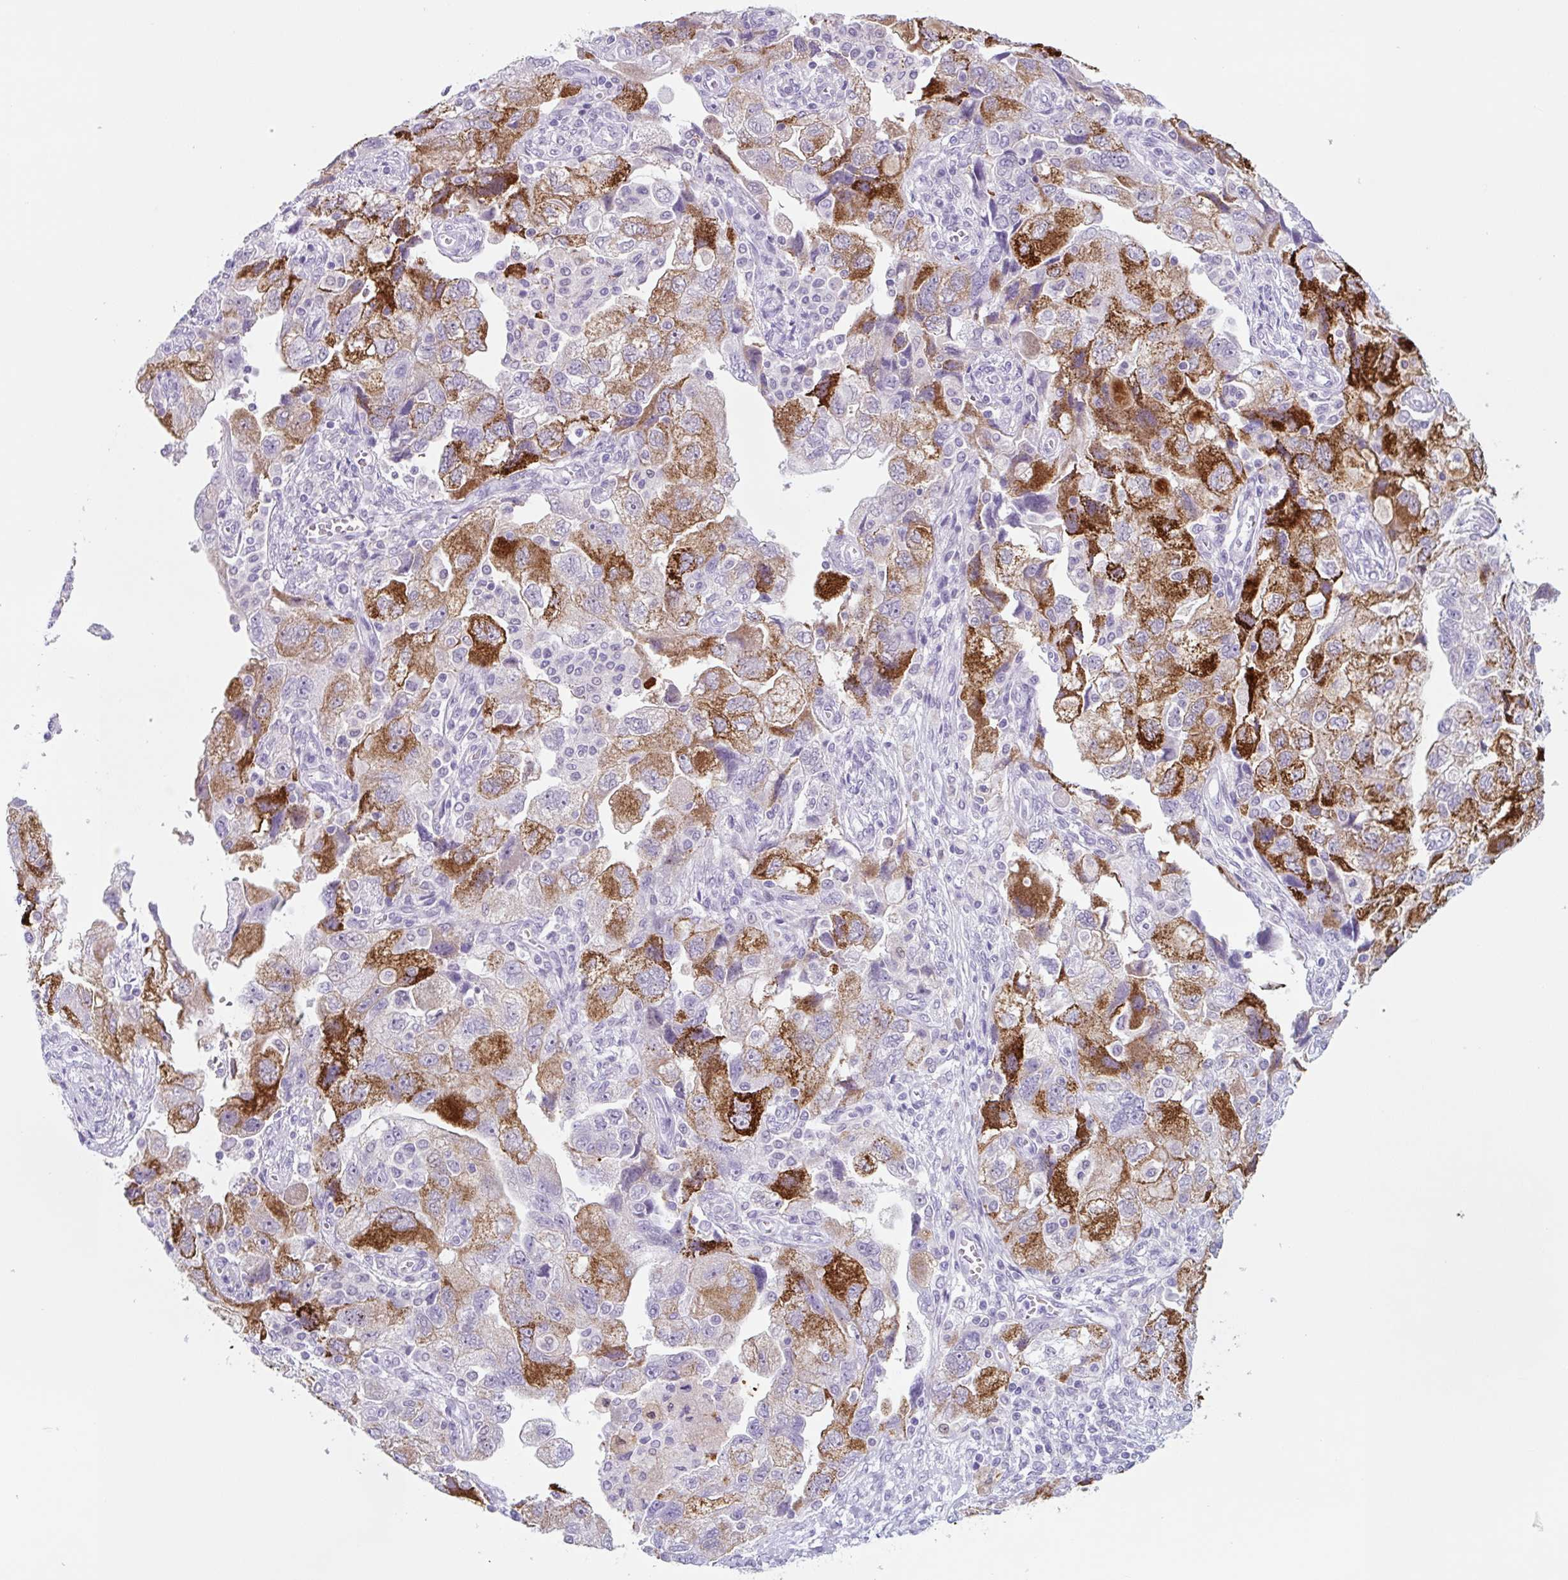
{"staining": {"intensity": "strong", "quantity": "25%-75%", "location": "cytoplasmic/membranous"}, "tissue": "ovarian cancer", "cell_type": "Tumor cells", "image_type": "cancer", "snomed": [{"axis": "morphology", "description": "Carcinoma, NOS"}, {"axis": "morphology", "description": "Cystadenocarcinoma, serous, NOS"}, {"axis": "topography", "description": "Ovary"}], "caption": "Protein staining shows strong cytoplasmic/membranous expression in approximately 25%-75% of tumor cells in ovarian carcinoma.", "gene": "TNFRSF8", "patient": {"sex": "female", "age": 69}}